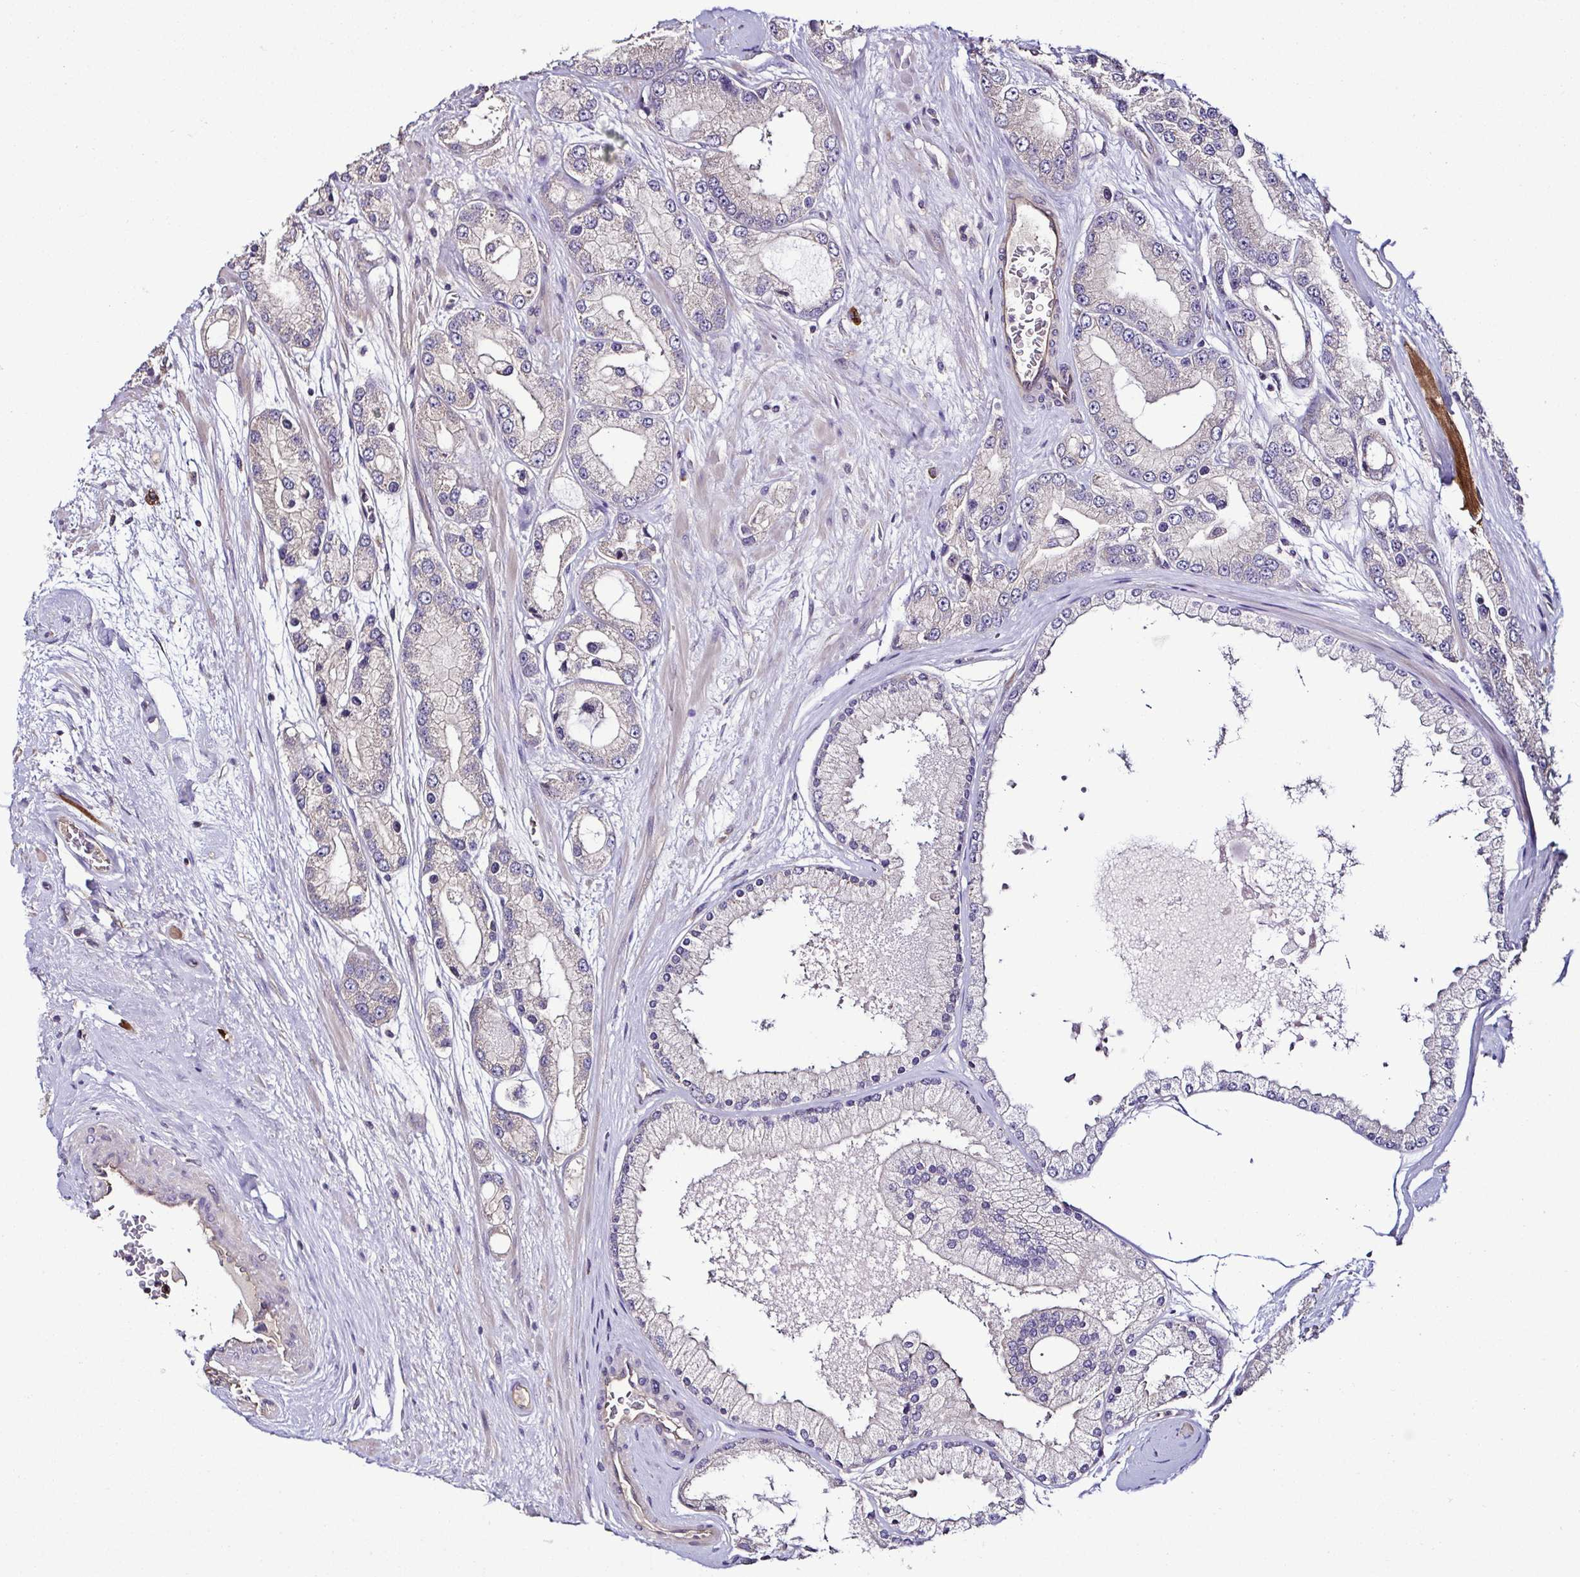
{"staining": {"intensity": "negative", "quantity": "none", "location": "none"}, "tissue": "prostate cancer", "cell_type": "Tumor cells", "image_type": "cancer", "snomed": [{"axis": "morphology", "description": "Adenocarcinoma, High grade"}, {"axis": "topography", "description": "Prostate"}], "caption": "The histopathology image exhibits no significant positivity in tumor cells of prostate cancer. (DAB (3,3'-diaminobenzidine) IHC visualized using brightfield microscopy, high magnification).", "gene": "LMOD2", "patient": {"sex": "male", "age": 67}}